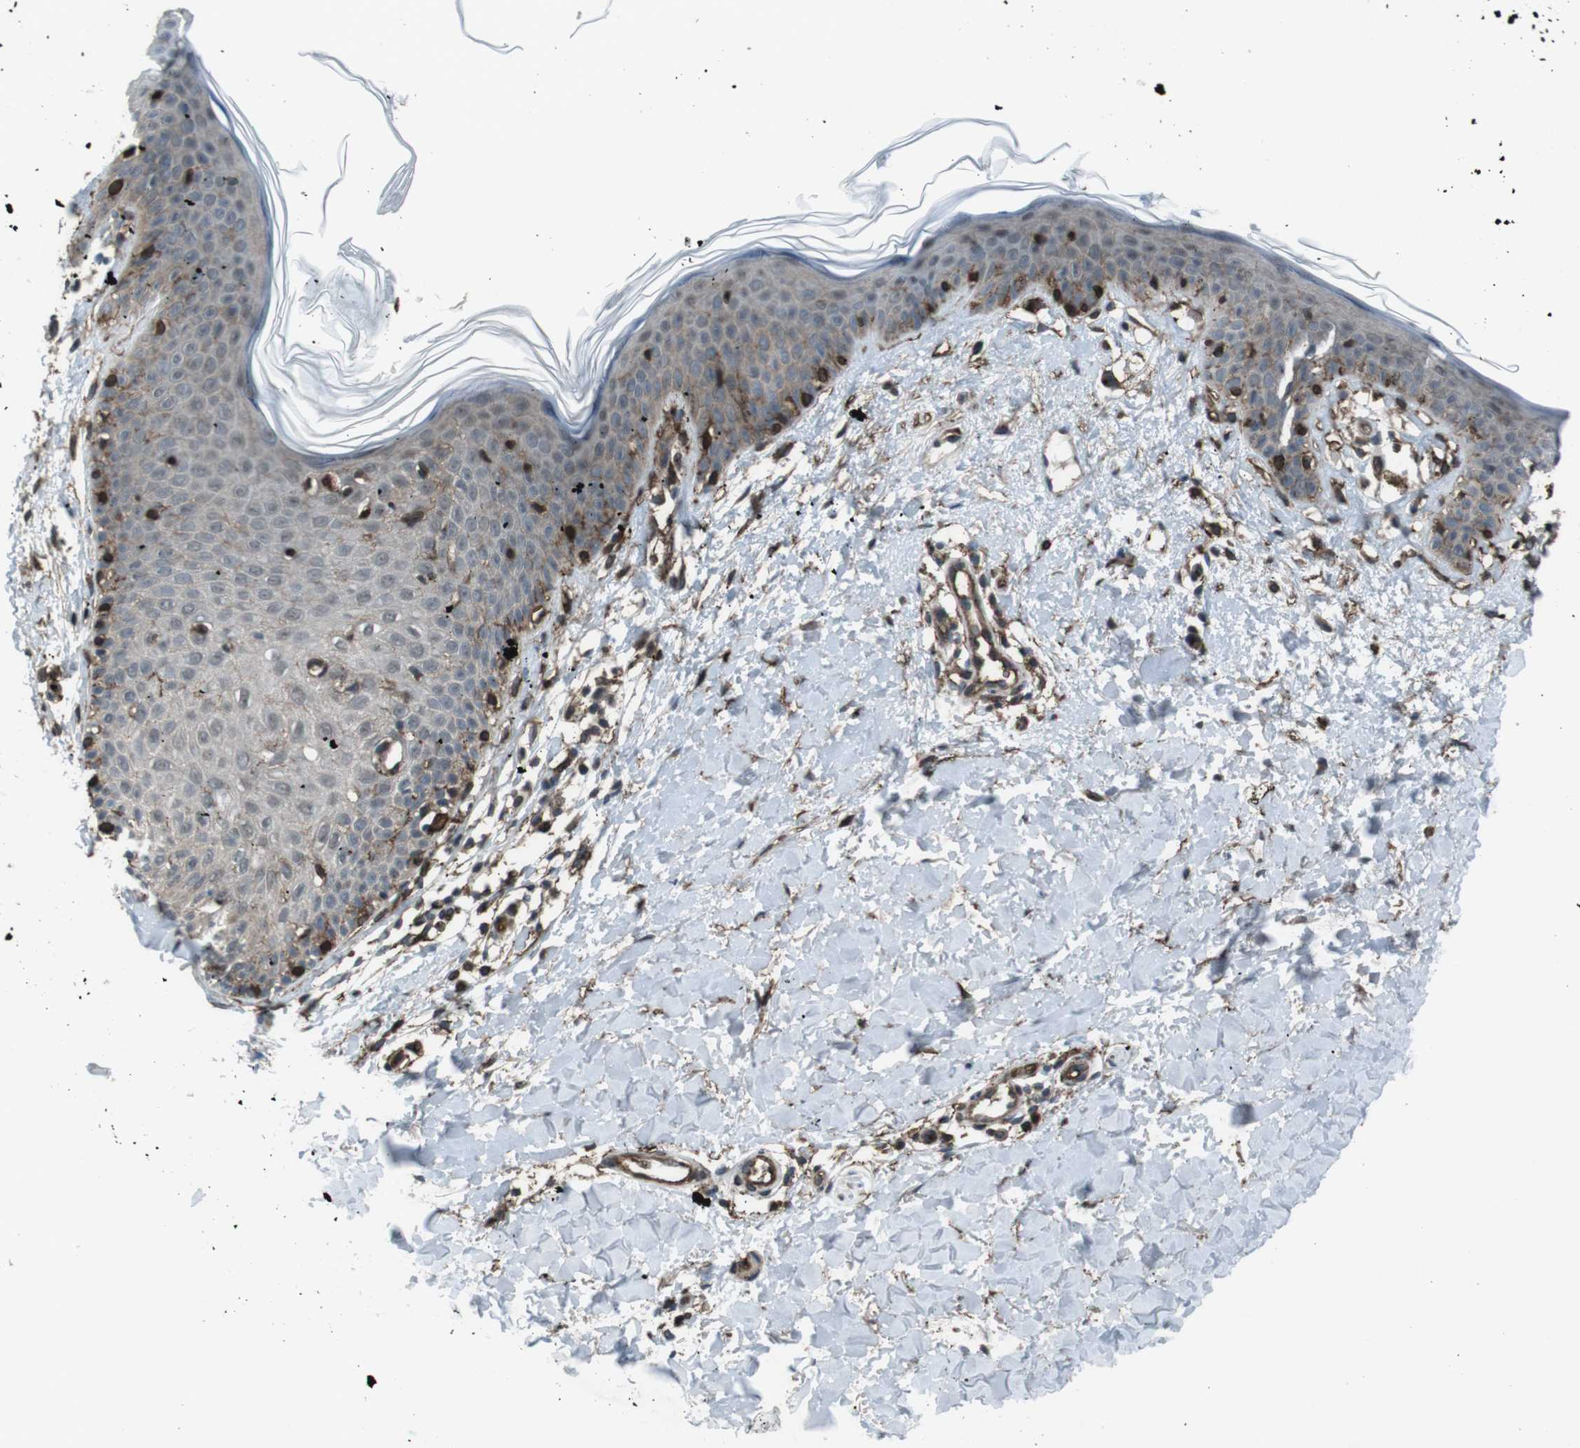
{"staining": {"intensity": "strong", "quantity": ">75%", "location": "cytoplasmic/membranous"}, "tissue": "skin", "cell_type": "Fibroblasts", "image_type": "normal", "snomed": [{"axis": "morphology", "description": "Normal tissue, NOS"}, {"axis": "topography", "description": "Skin"}], "caption": "Protein staining exhibits strong cytoplasmic/membranous expression in approximately >75% of fibroblasts in unremarkable skin.", "gene": "GDF10", "patient": {"sex": "female", "age": 56}}